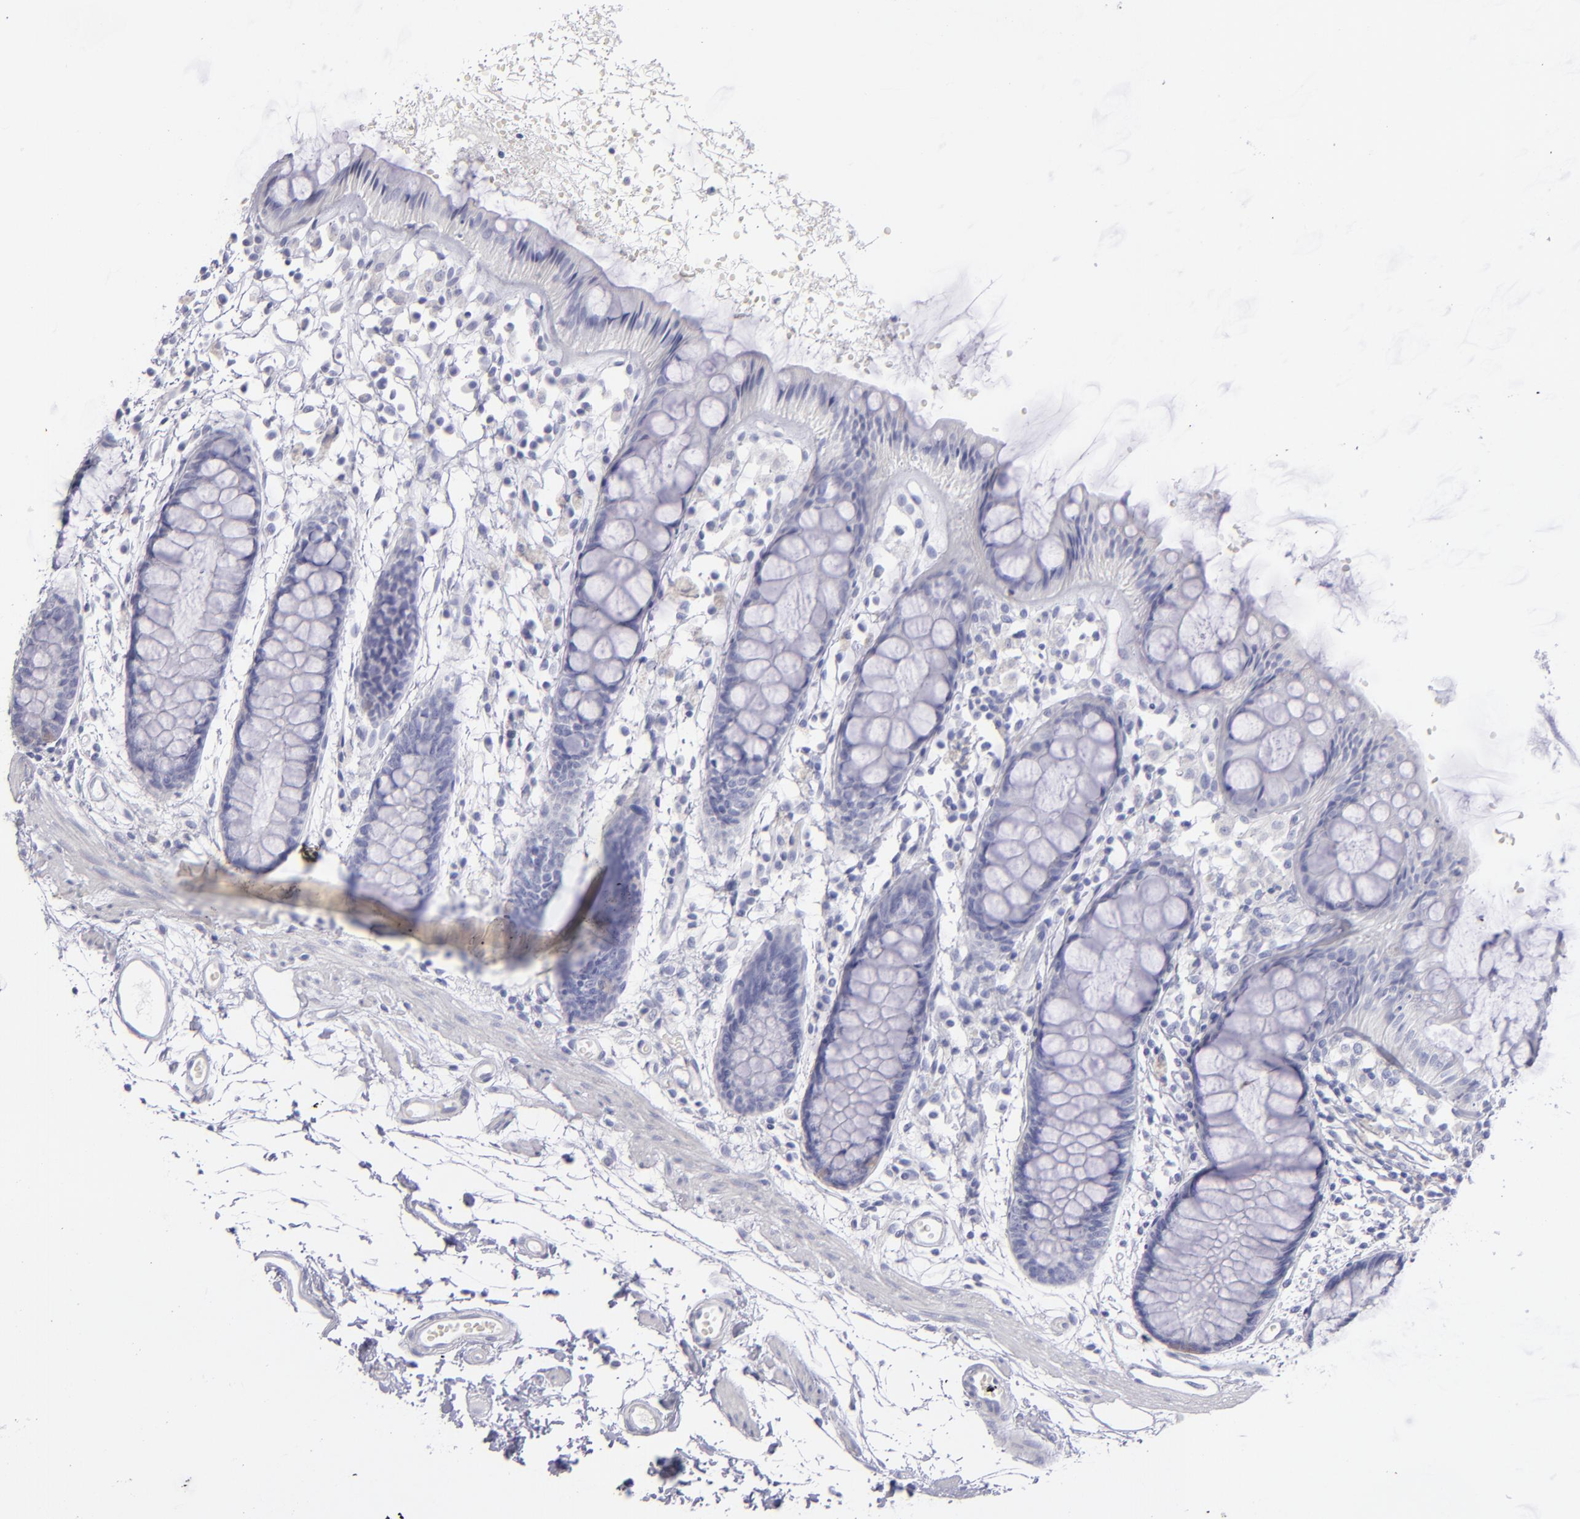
{"staining": {"intensity": "negative", "quantity": "none", "location": "none"}, "tissue": "rectum", "cell_type": "Glandular cells", "image_type": "normal", "snomed": [{"axis": "morphology", "description": "Normal tissue, NOS"}, {"axis": "topography", "description": "Rectum"}], "caption": "This photomicrograph is of normal rectum stained with immunohistochemistry to label a protein in brown with the nuclei are counter-stained blue. There is no positivity in glandular cells. (Stains: DAB IHC with hematoxylin counter stain, Microscopy: brightfield microscopy at high magnification).", "gene": "CD22", "patient": {"sex": "female", "age": 66}}